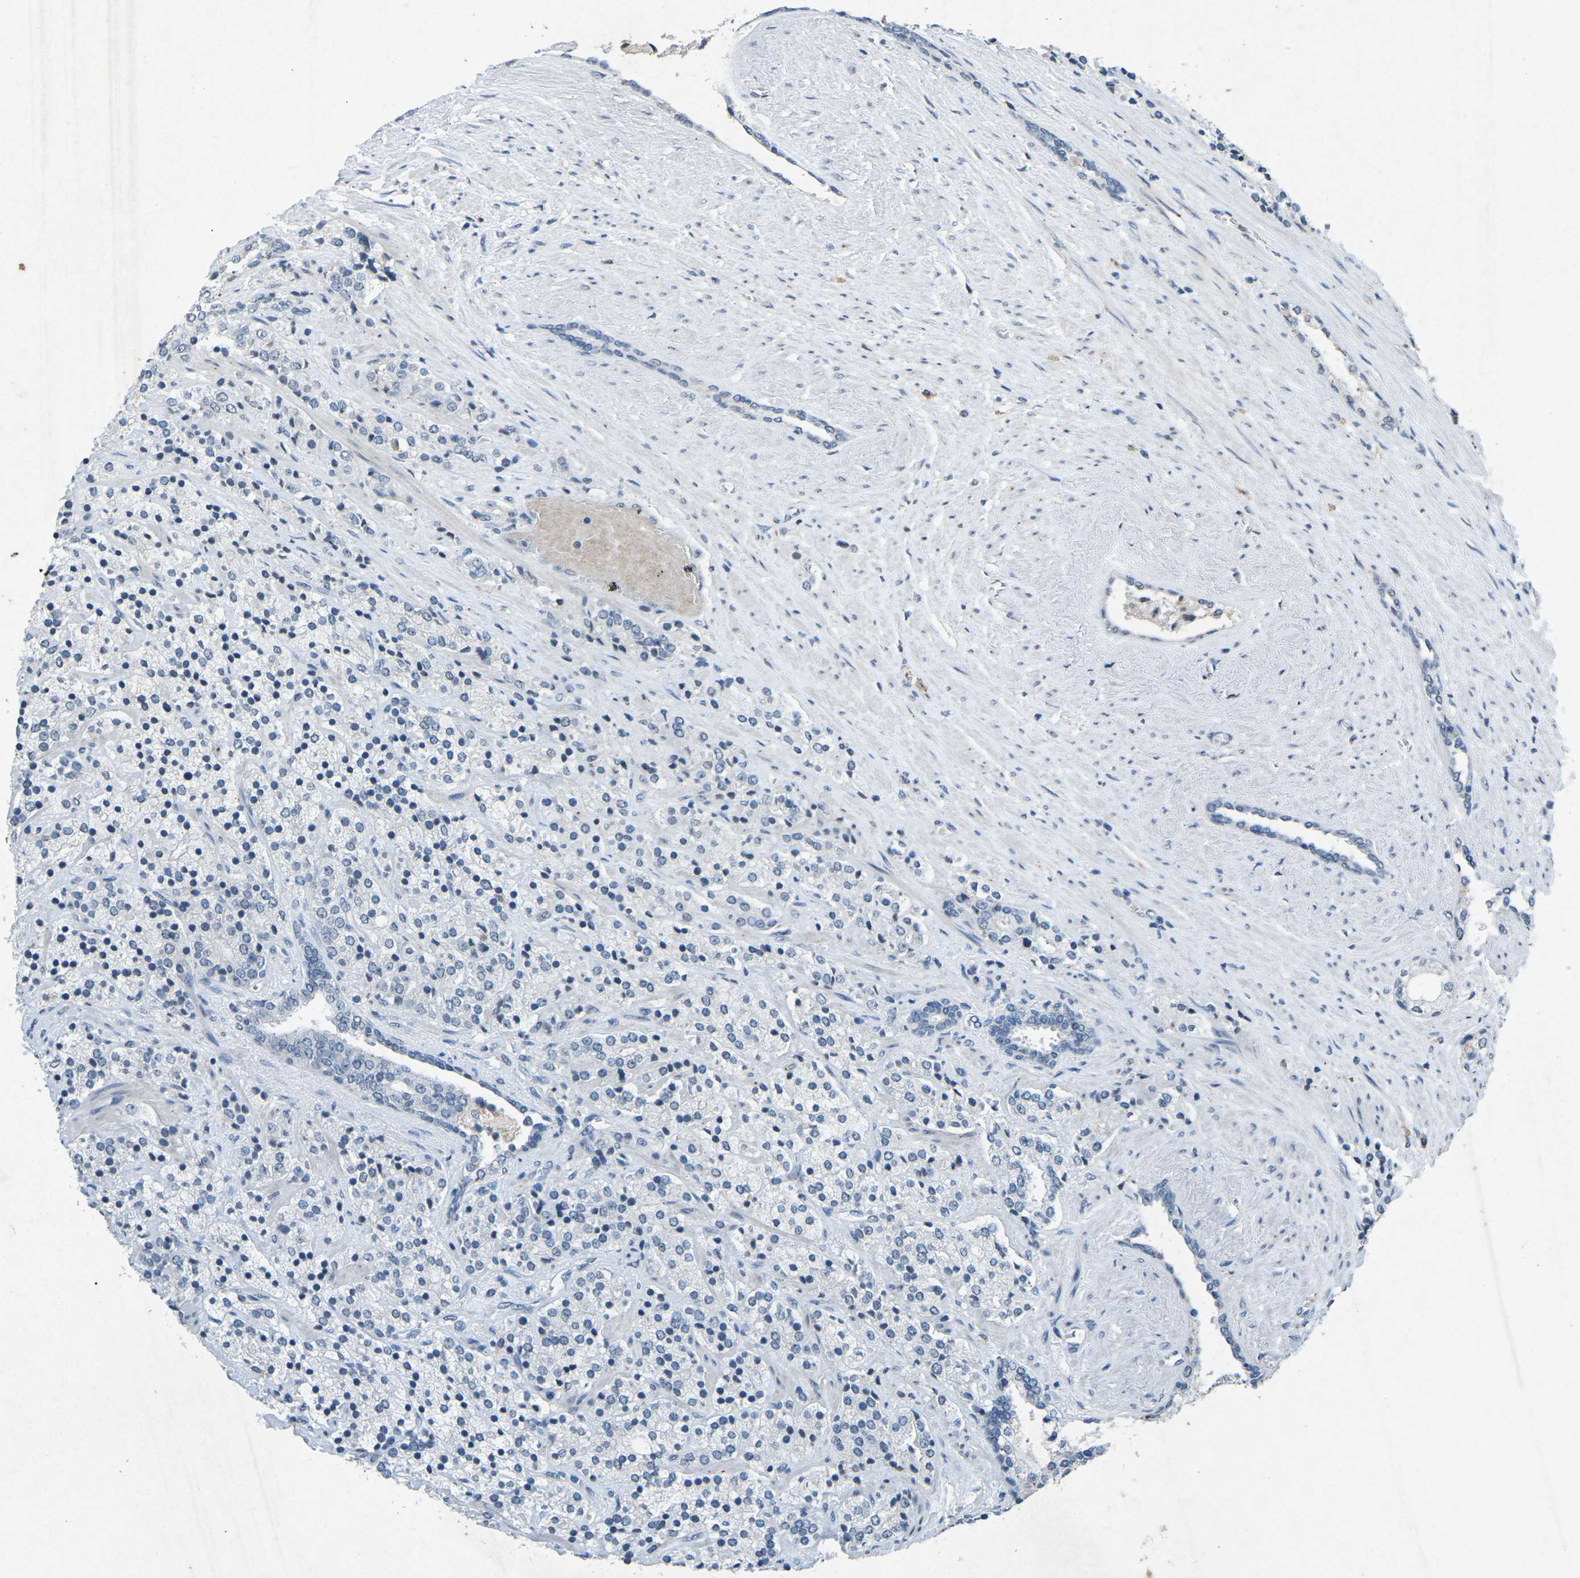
{"staining": {"intensity": "negative", "quantity": "none", "location": "none"}, "tissue": "prostate cancer", "cell_type": "Tumor cells", "image_type": "cancer", "snomed": [{"axis": "morphology", "description": "Adenocarcinoma, High grade"}, {"axis": "topography", "description": "Prostate"}], "caption": "IHC of human prostate adenocarcinoma (high-grade) exhibits no staining in tumor cells.", "gene": "A1BG", "patient": {"sex": "male", "age": 71}}